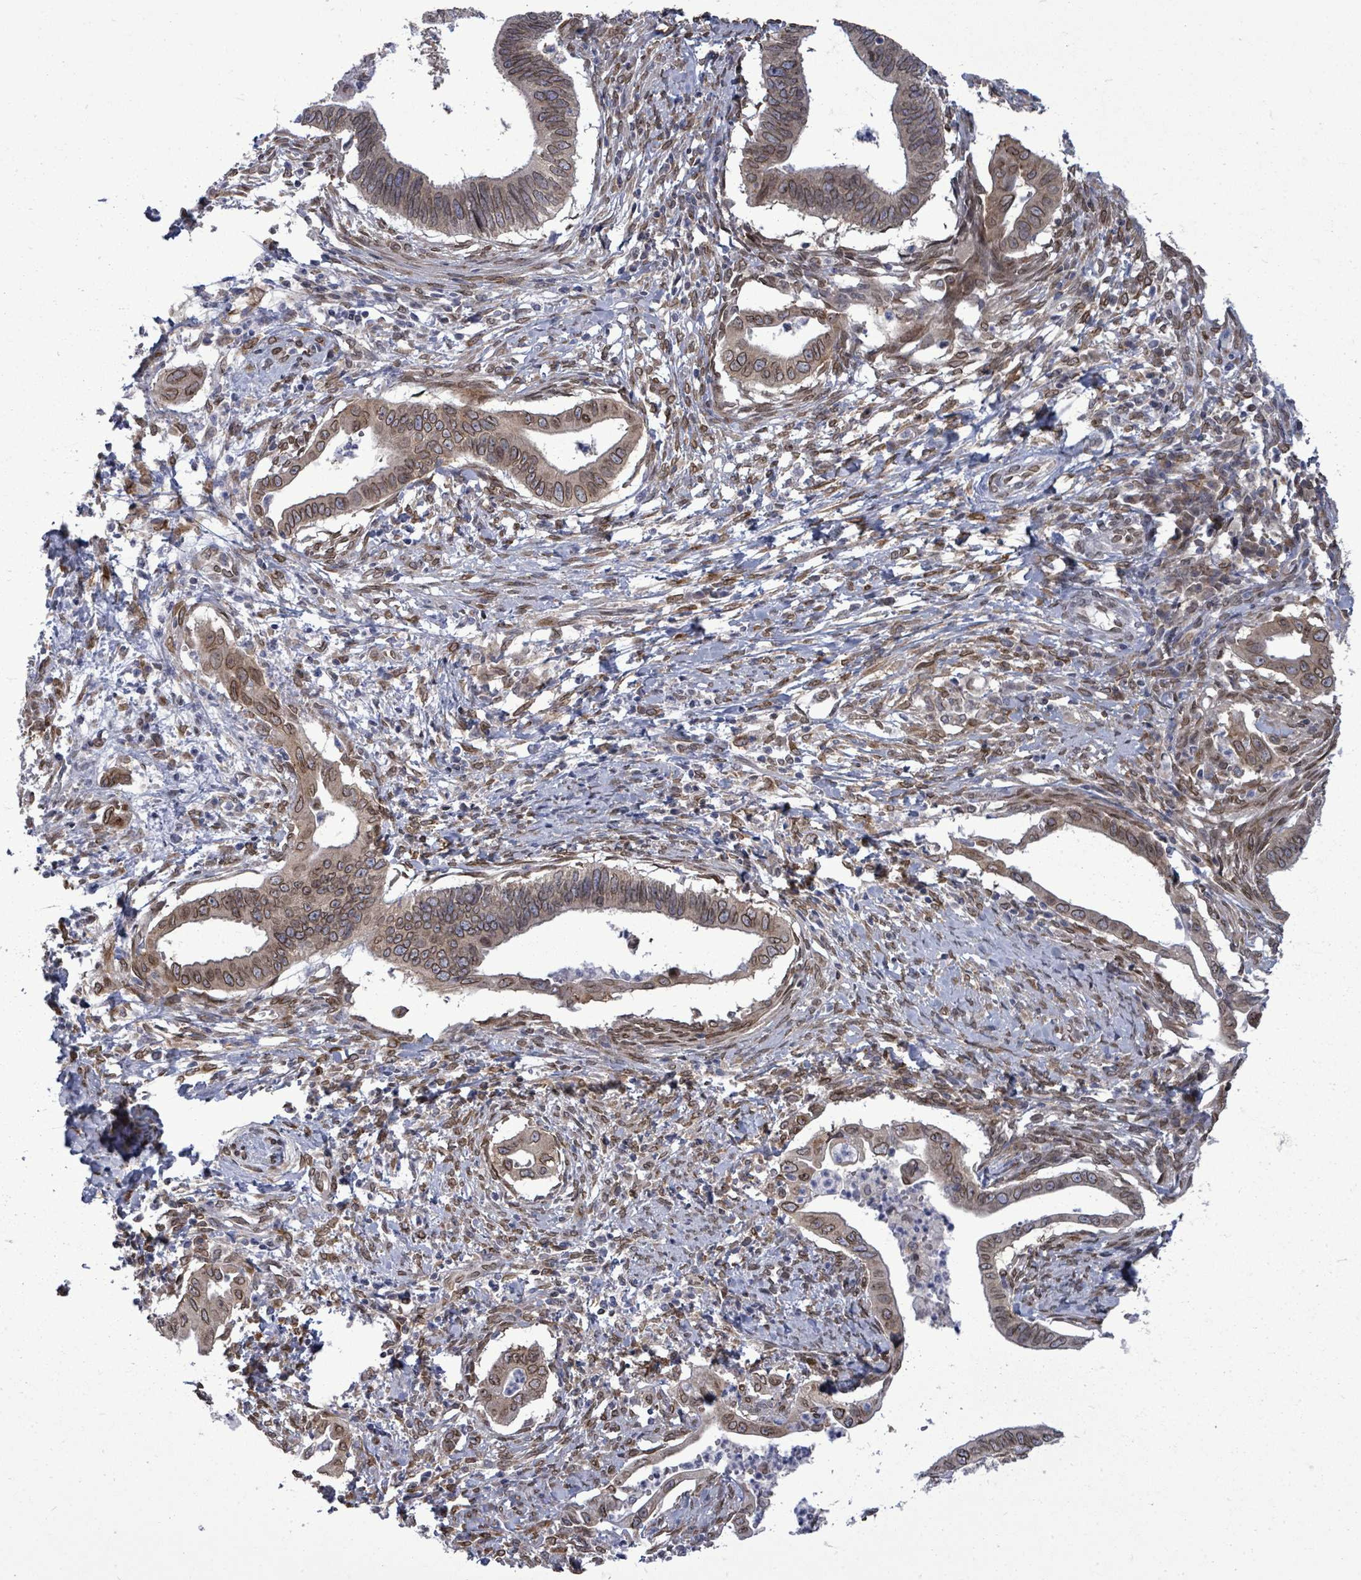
{"staining": {"intensity": "moderate", "quantity": ">75%", "location": "cytoplasmic/membranous,nuclear"}, "tissue": "cervical cancer", "cell_type": "Tumor cells", "image_type": "cancer", "snomed": [{"axis": "morphology", "description": "Adenocarcinoma, NOS"}, {"axis": "topography", "description": "Cervix"}], "caption": "Tumor cells show moderate cytoplasmic/membranous and nuclear positivity in about >75% of cells in cervical cancer.", "gene": "ARFGAP1", "patient": {"sex": "female", "age": 42}}